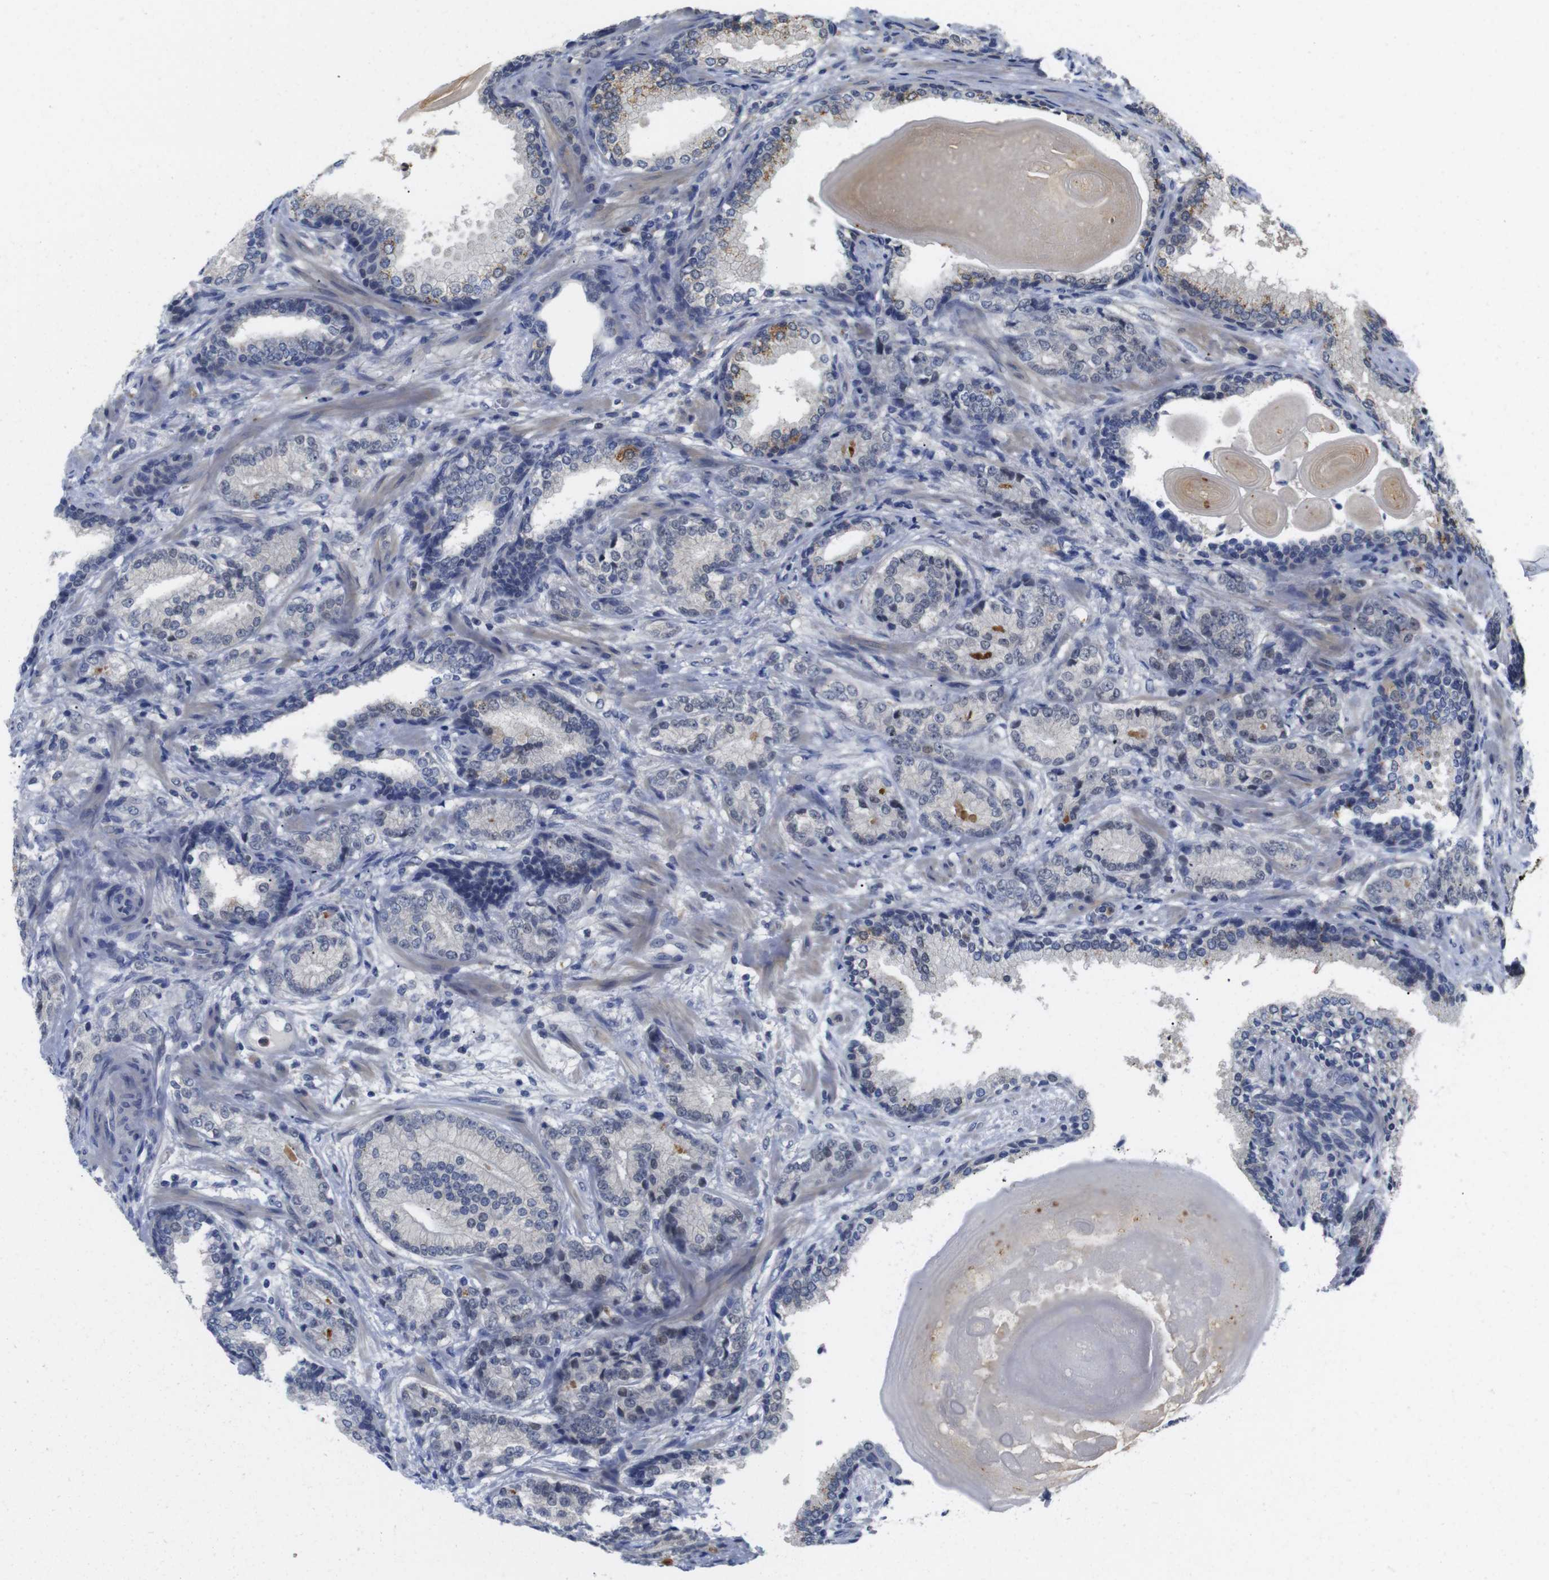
{"staining": {"intensity": "negative", "quantity": "none", "location": "none"}, "tissue": "prostate cancer", "cell_type": "Tumor cells", "image_type": "cancer", "snomed": [{"axis": "morphology", "description": "Adenocarcinoma, High grade"}, {"axis": "topography", "description": "Prostate"}], "caption": "Tumor cells show no significant positivity in prostate cancer (adenocarcinoma (high-grade)).", "gene": "FNTA", "patient": {"sex": "male", "age": 61}}